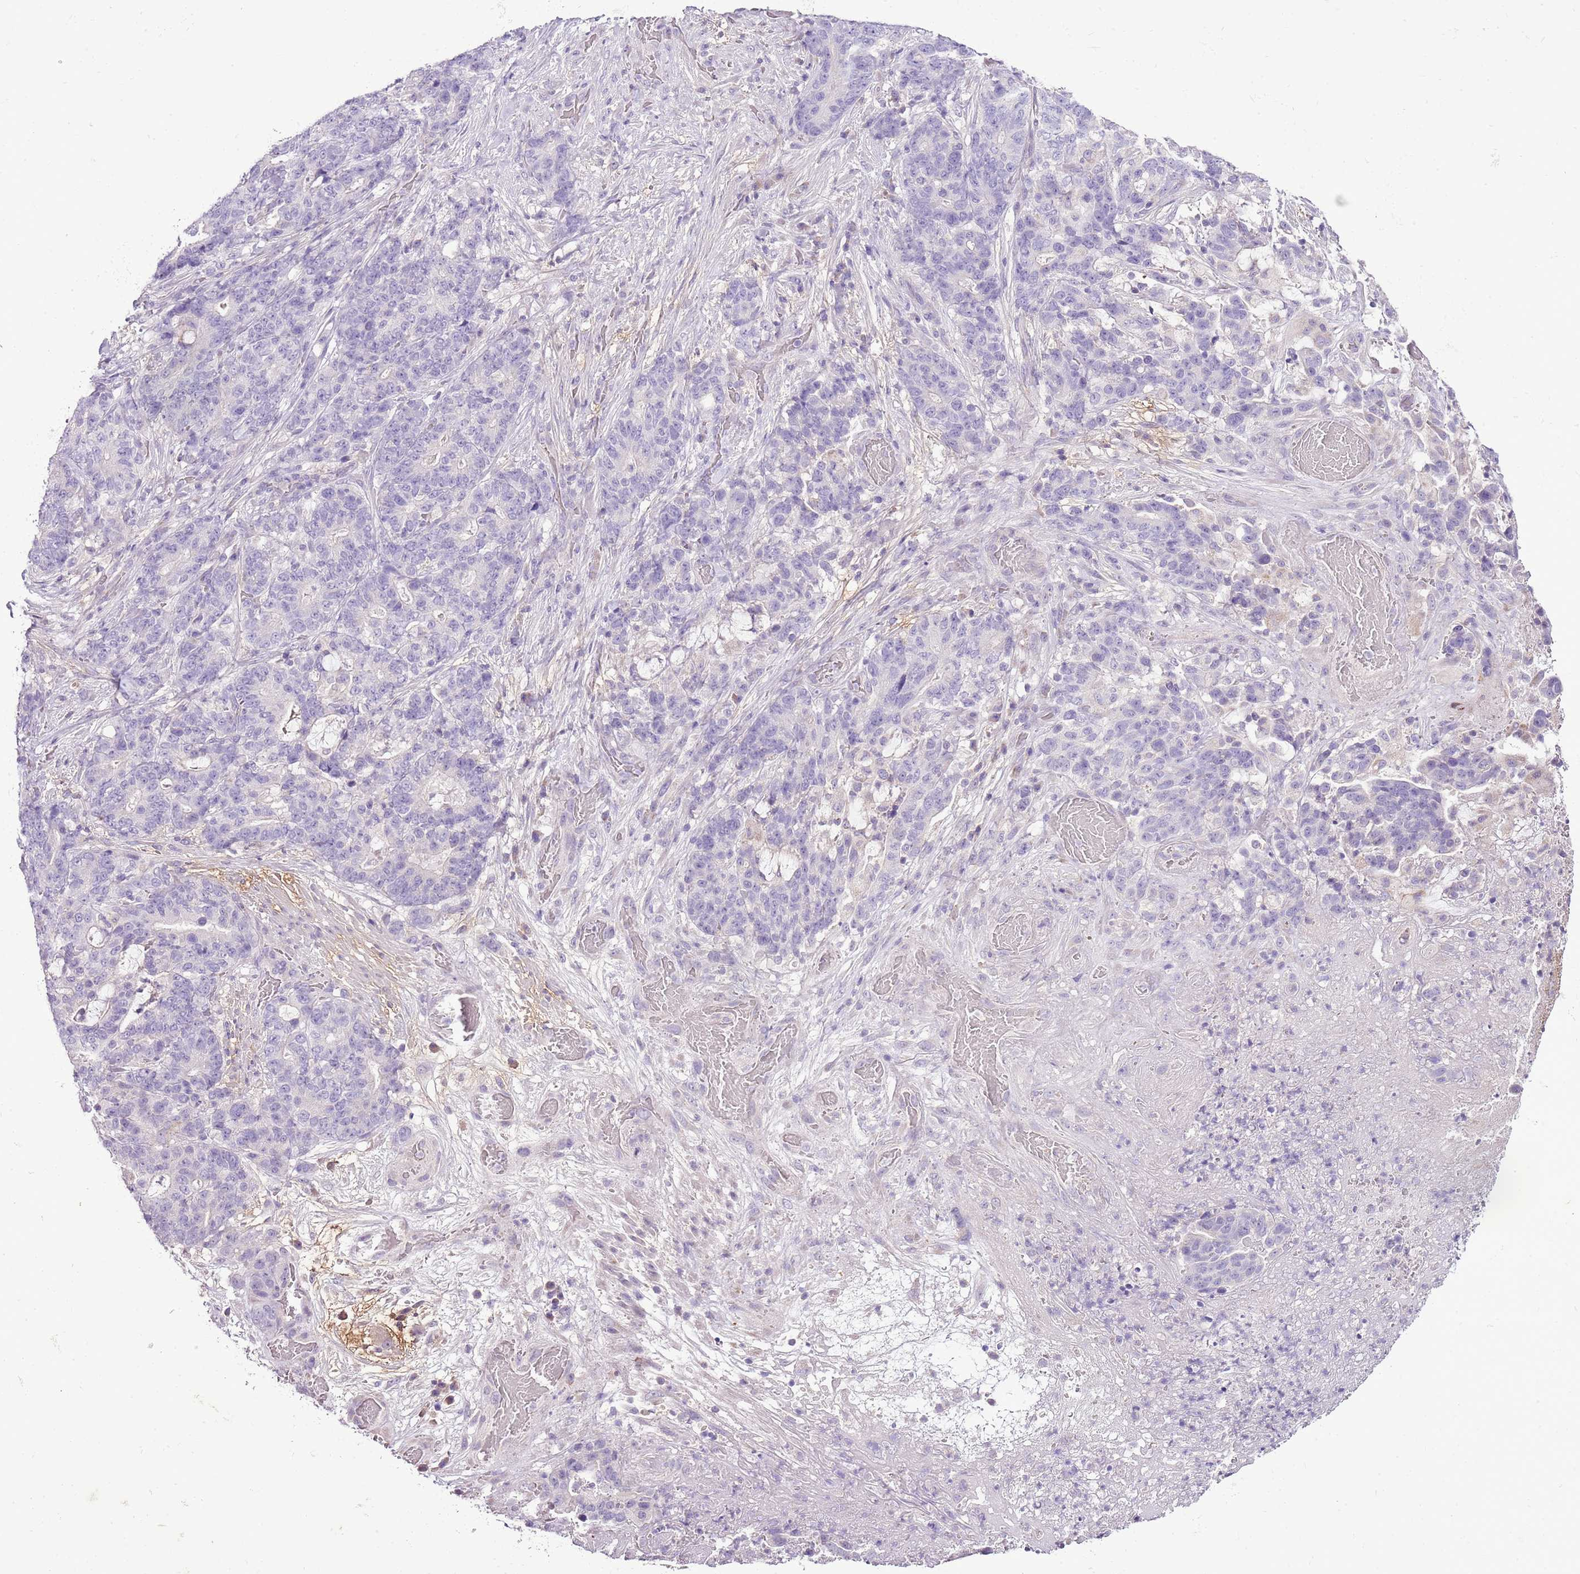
{"staining": {"intensity": "negative", "quantity": "none", "location": "none"}, "tissue": "stomach cancer", "cell_type": "Tumor cells", "image_type": "cancer", "snomed": [{"axis": "morphology", "description": "Normal tissue, NOS"}, {"axis": "morphology", "description": "Adenocarcinoma, NOS"}, {"axis": "topography", "description": "Stomach"}], "caption": "DAB immunohistochemical staining of human stomach adenocarcinoma displays no significant staining in tumor cells.", "gene": "CMKLR1", "patient": {"sex": "female", "age": 64}}